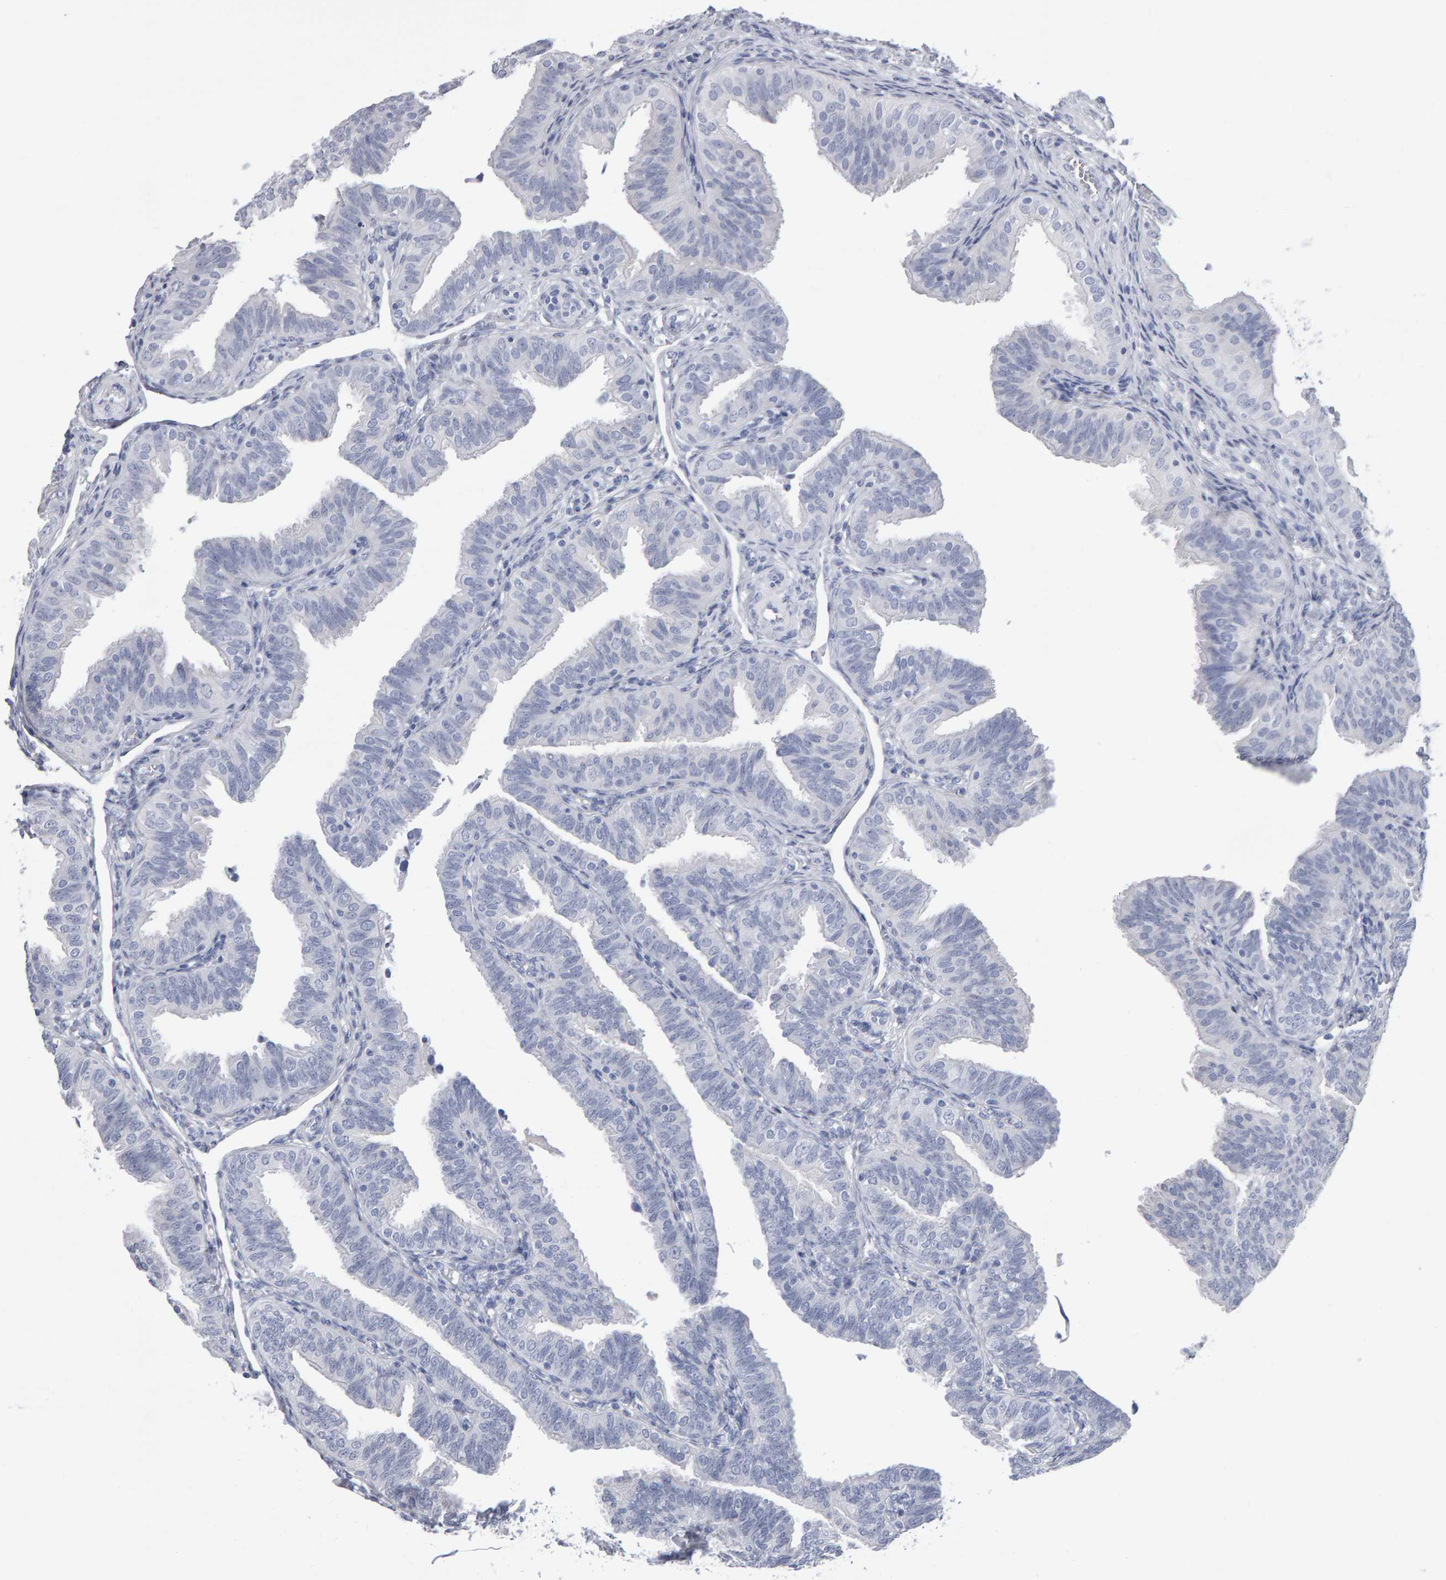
{"staining": {"intensity": "negative", "quantity": "none", "location": "none"}, "tissue": "fallopian tube", "cell_type": "Glandular cells", "image_type": "normal", "snomed": [{"axis": "morphology", "description": "Normal tissue, NOS"}, {"axis": "topography", "description": "Fallopian tube"}], "caption": "This is an immunohistochemistry histopathology image of benign human fallopian tube. There is no staining in glandular cells.", "gene": "NCDN", "patient": {"sex": "female", "age": 35}}